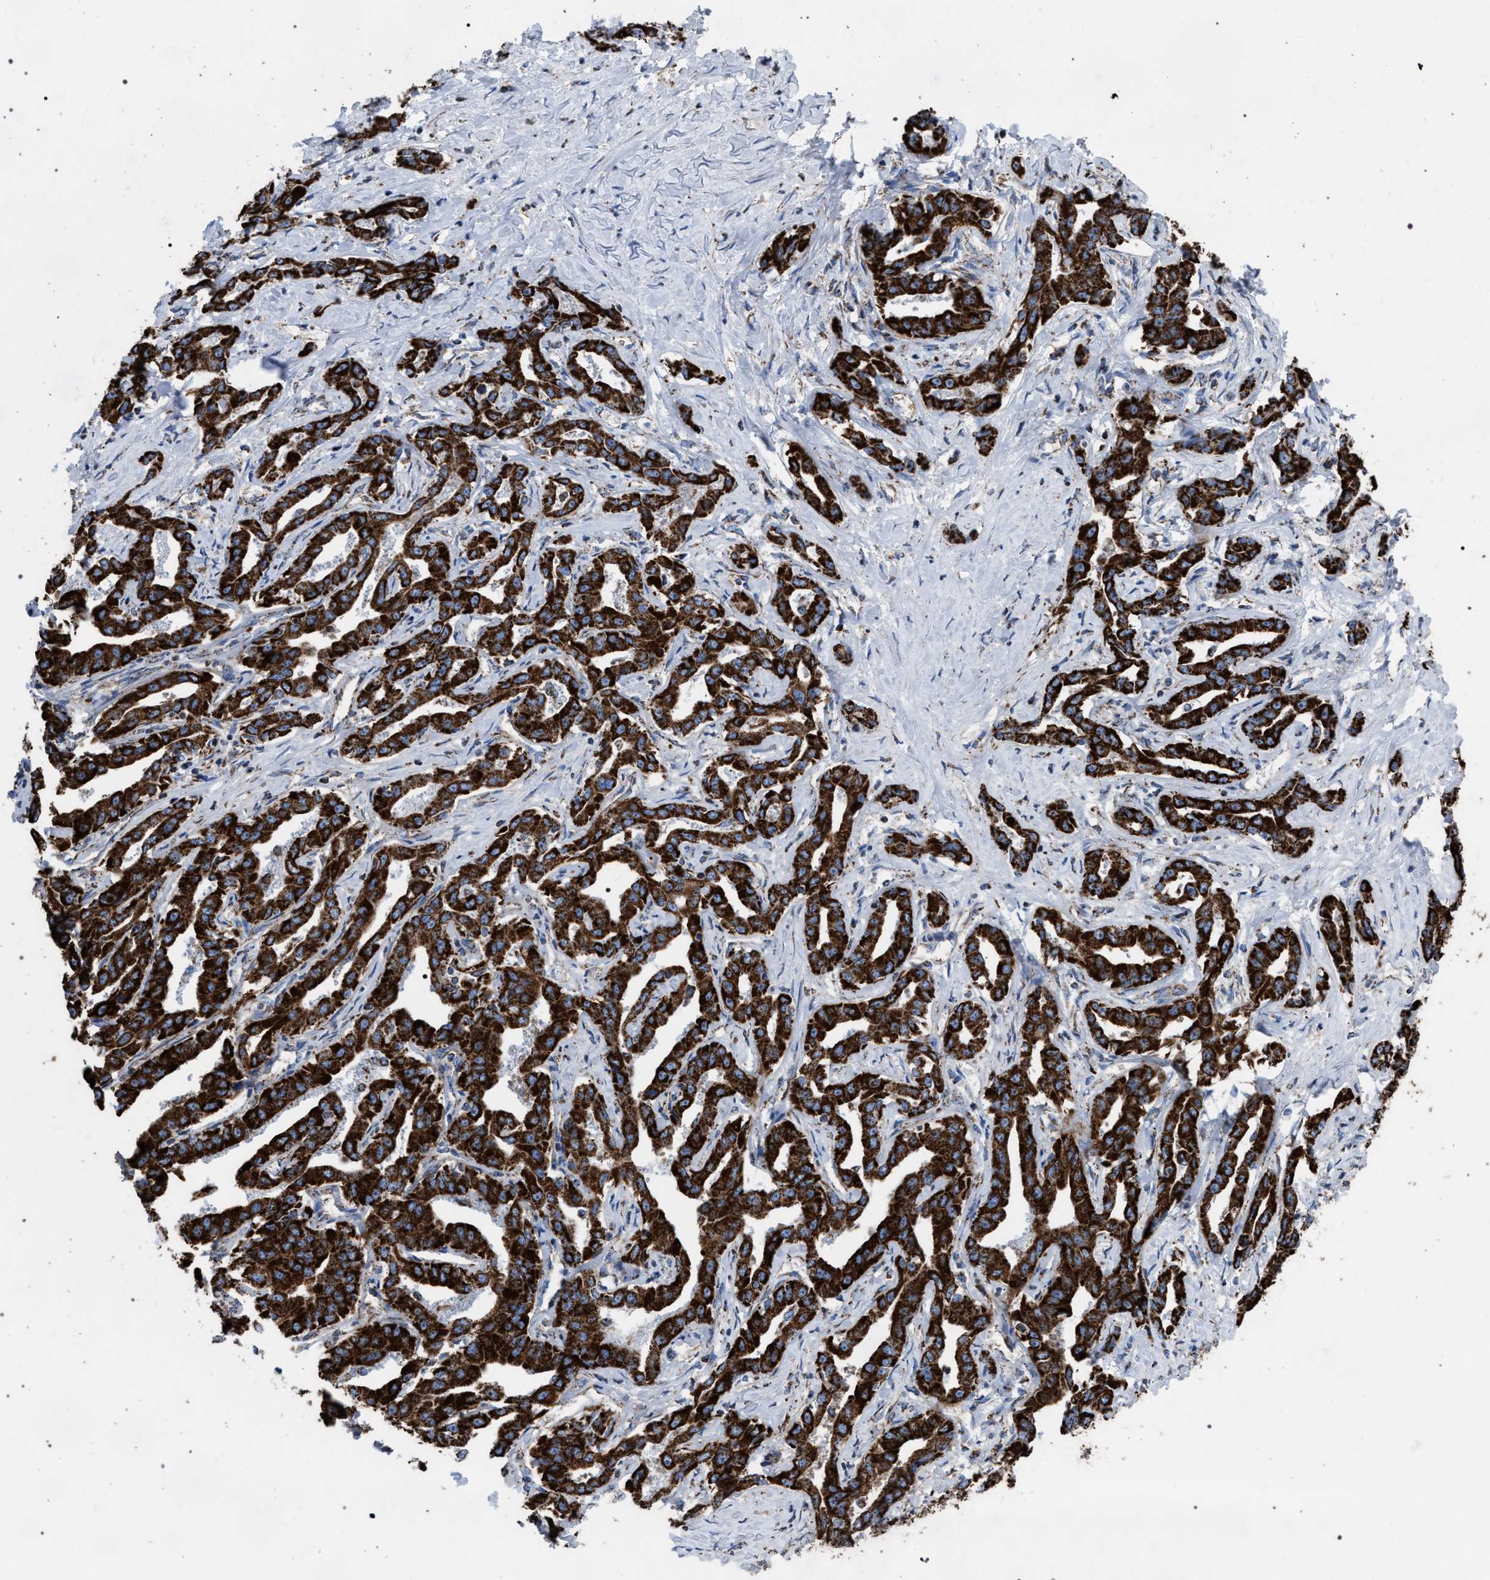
{"staining": {"intensity": "strong", "quantity": ">75%", "location": "cytoplasmic/membranous"}, "tissue": "liver cancer", "cell_type": "Tumor cells", "image_type": "cancer", "snomed": [{"axis": "morphology", "description": "Cholangiocarcinoma"}, {"axis": "topography", "description": "Liver"}], "caption": "Liver cancer was stained to show a protein in brown. There is high levels of strong cytoplasmic/membranous staining in about >75% of tumor cells.", "gene": "VPS13A", "patient": {"sex": "male", "age": 59}}